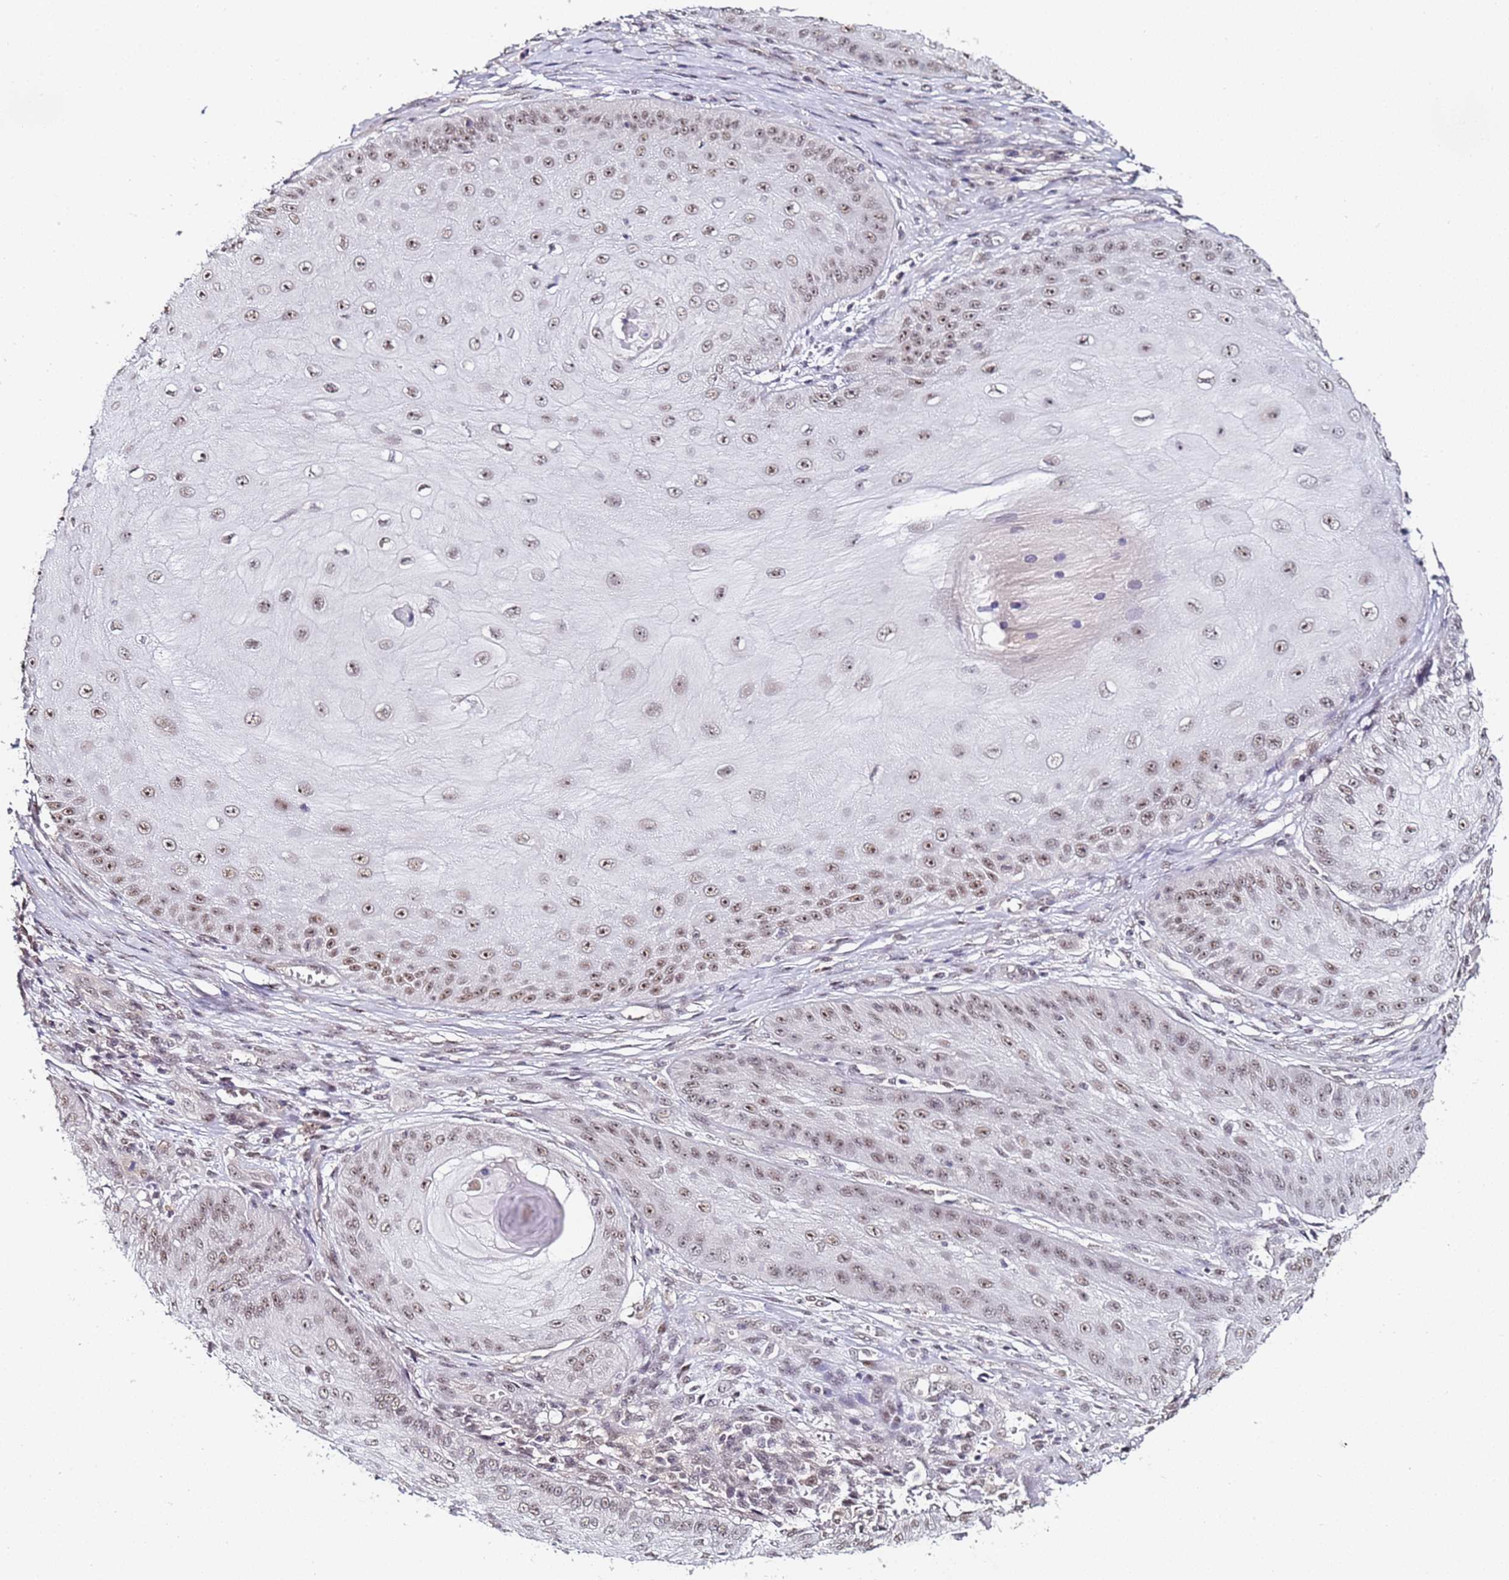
{"staining": {"intensity": "weak", "quantity": ">75%", "location": "nuclear"}, "tissue": "skin cancer", "cell_type": "Tumor cells", "image_type": "cancer", "snomed": [{"axis": "morphology", "description": "Squamous cell carcinoma, NOS"}, {"axis": "topography", "description": "Skin"}], "caption": "A micrograph showing weak nuclear staining in approximately >75% of tumor cells in skin squamous cell carcinoma, as visualized by brown immunohistochemical staining.", "gene": "LSM3", "patient": {"sex": "male", "age": 70}}